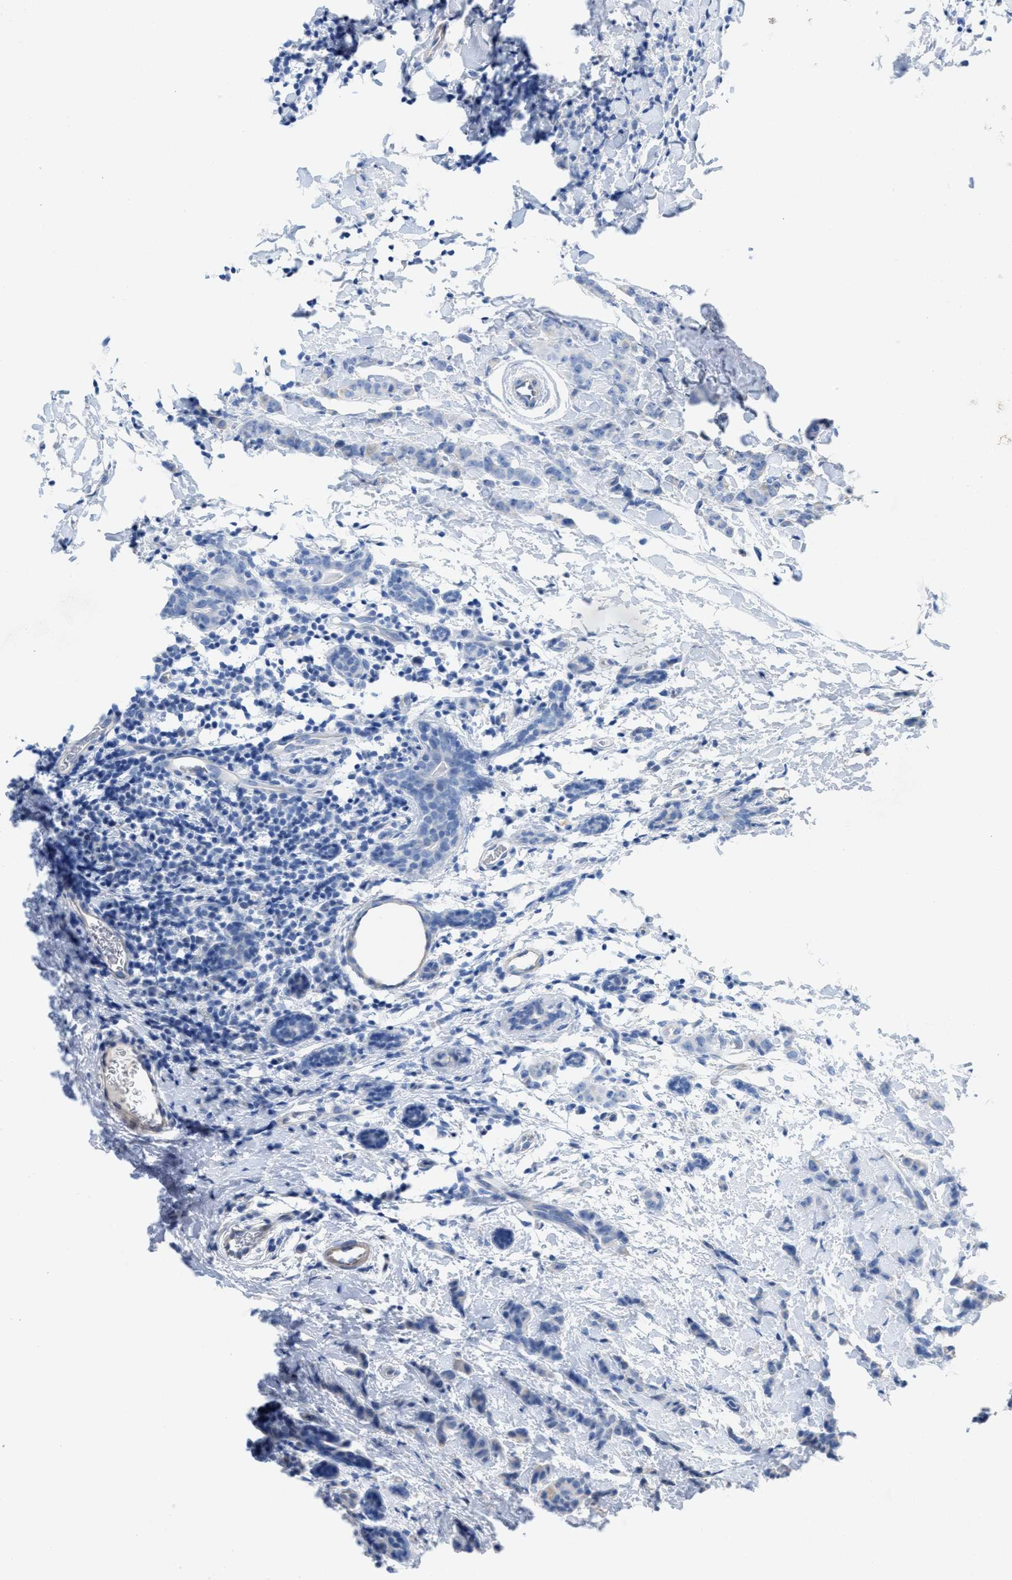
{"staining": {"intensity": "negative", "quantity": "none", "location": "none"}, "tissue": "breast cancer", "cell_type": "Tumor cells", "image_type": "cancer", "snomed": [{"axis": "morphology", "description": "Normal tissue, NOS"}, {"axis": "morphology", "description": "Duct carcinoma"}, {"axis": "topography", "description": "Breast"}], "caption": "Immunohistochemical staining of human invasive ductal carcinoma (breast) demonstrates no significant positivity in tumor cells.", "gene": "ANKFN1", "patient": {"sex": "female", "age": 40}}